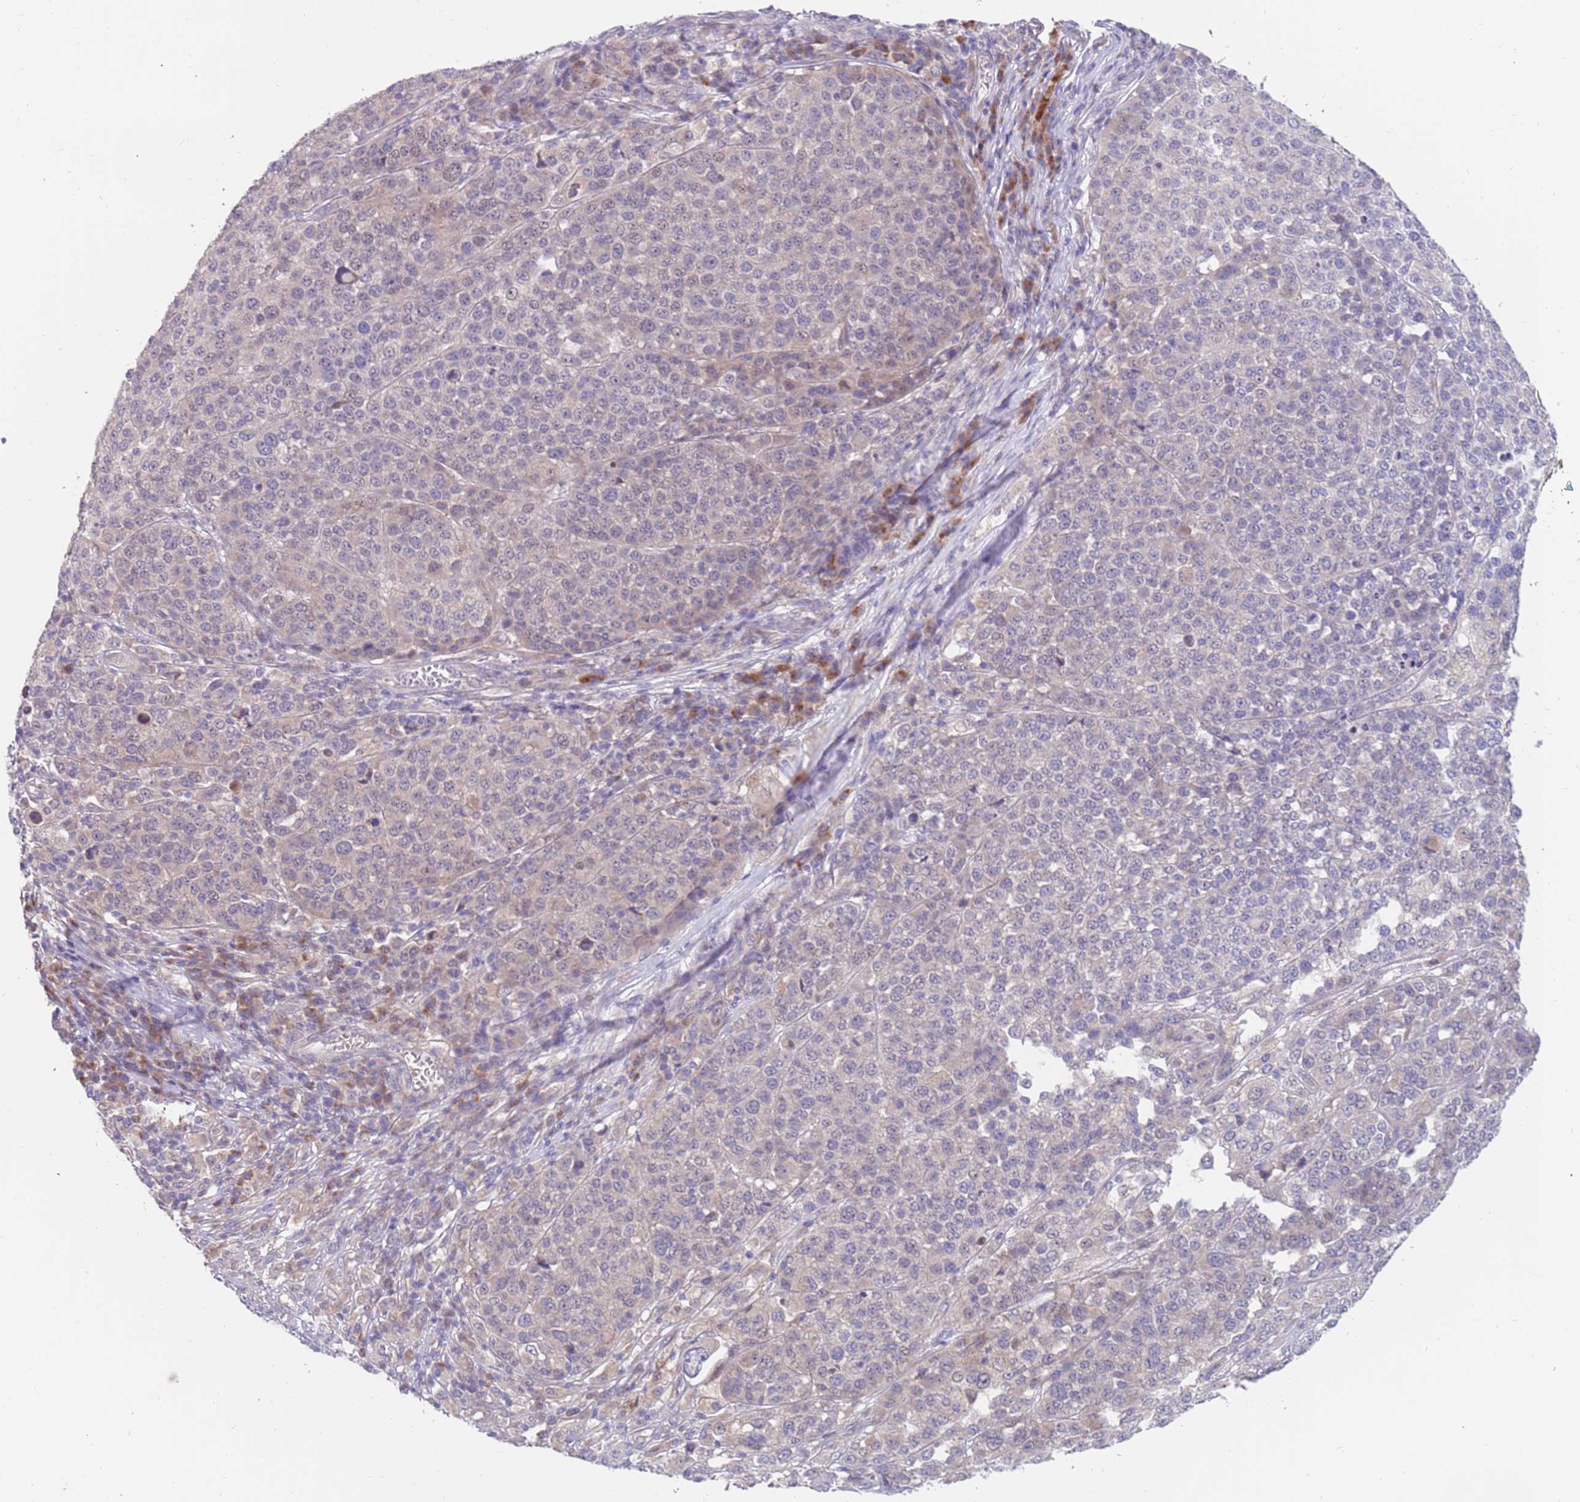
{"staining": {"intensity": "negative", "quantity": "none", "location": "none"}, "tissue": "melanoma", "cell_type": "Tumor cells", "image_type": "cancer", "snomed": [{"axis": "morphology", "description": "Malignant melanoma, Metastatic site"}, {"axis": "topography", "description": "Lymph node"}], "caption": "Malignant melanoma (metastatic site) stained for a protein using IHC displays no staining tumor cells.", "gene": "ZNF746", "patient": {"sex": "male", "age": 44}}